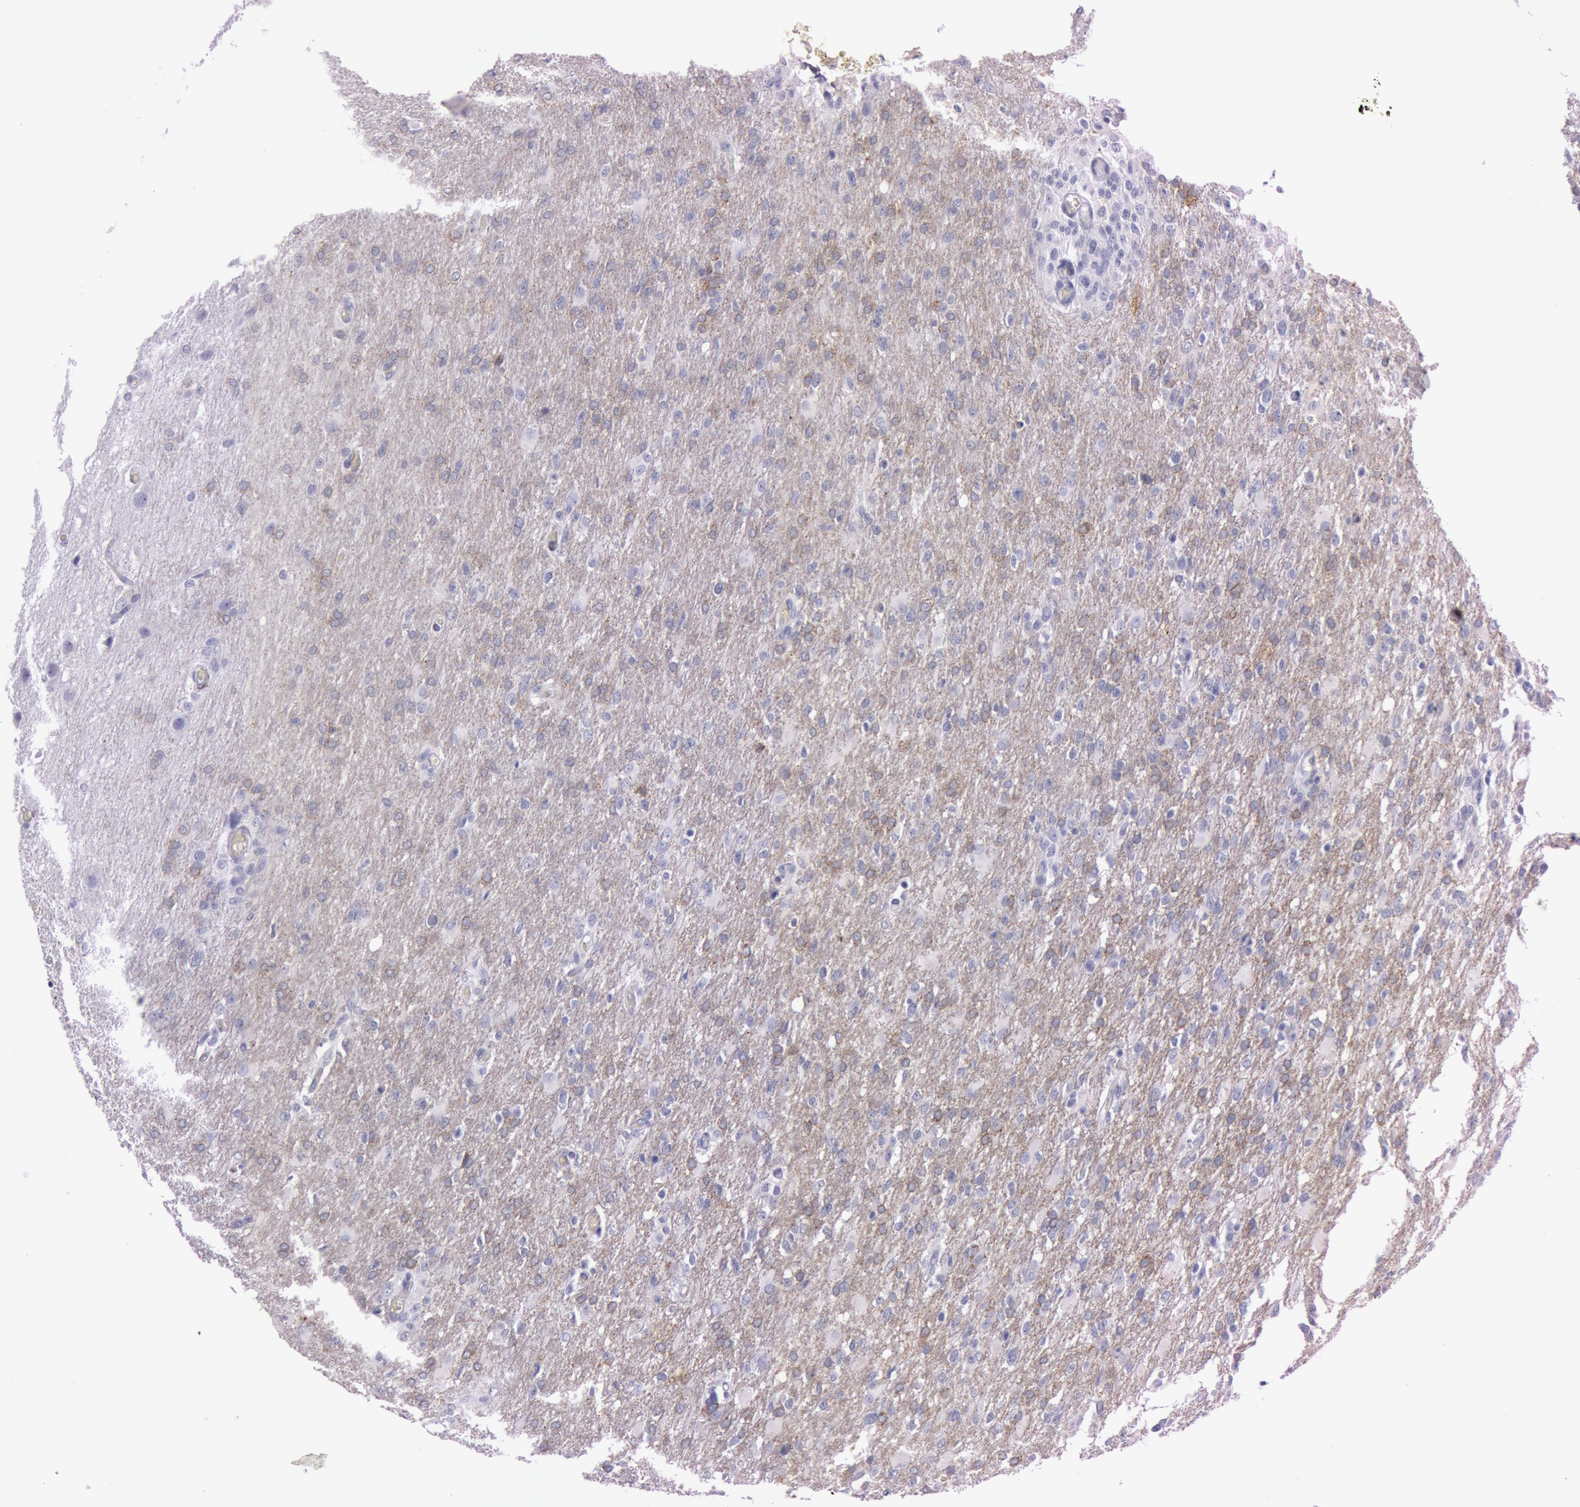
{"staining": {"intensity": "negative", "quantity": "none", "location": "none"}, "tissue": "glioma", "cell_type": "Tumor cells", "image_type": "cancer", "snomed": [{"axis": "morphology", "description": "Glioma, malignant, High grade"}, {"axis": "topography", "description": "Brain"}], "caption": "The photomicrograph reveals no significant expression in tumor cells of glioma. (Stains: DAB (3,3'-diaminobenzidine) immunohistochemistry with hematoxylin counter stain, Microscopy: brightfield microscopy at high magnification).", "gene": "FOLH1", "patient": {"sex": "male", "age": 68}}